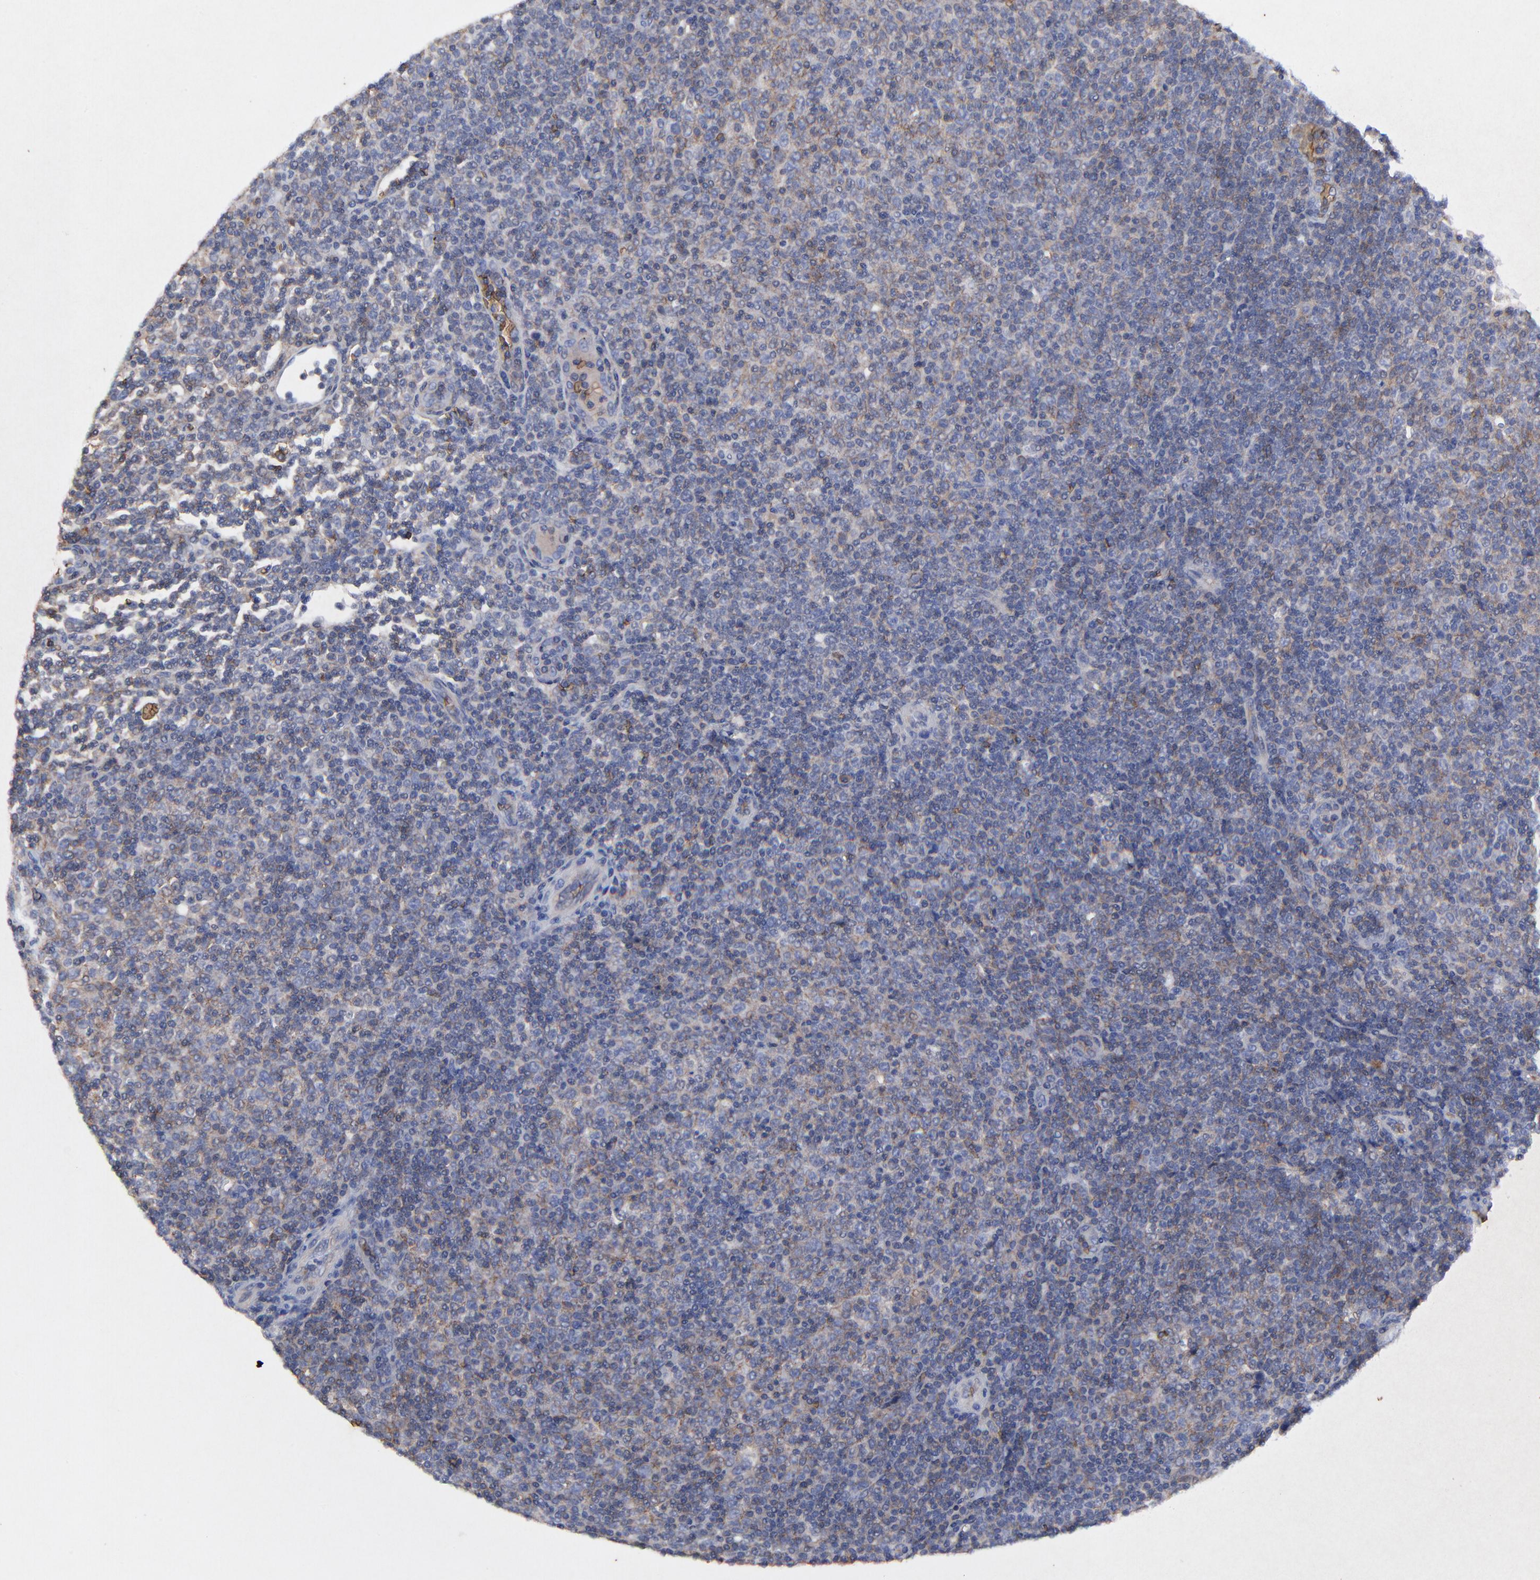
{"staining": {"intensity": "negative", "quantity": "none", "location": "none"}, "tissue": "lymphoma", "cell_type": "Tumor cells", "image_type": "cancer", "snomed": [{"axis": "morphology", "description": "Malignant lymphoma, non-Hodgkin's type, Low grade"}, {"axis": "topography", "description": "Lymph node"}], "caption": "The photomicrograph exhibits no significant positivity in tumor cells of low-grade malignant lymphoma, non-Hodgkin's type.", "gene": "PAG1", "patient": {"sex": "male", "age": 70}}